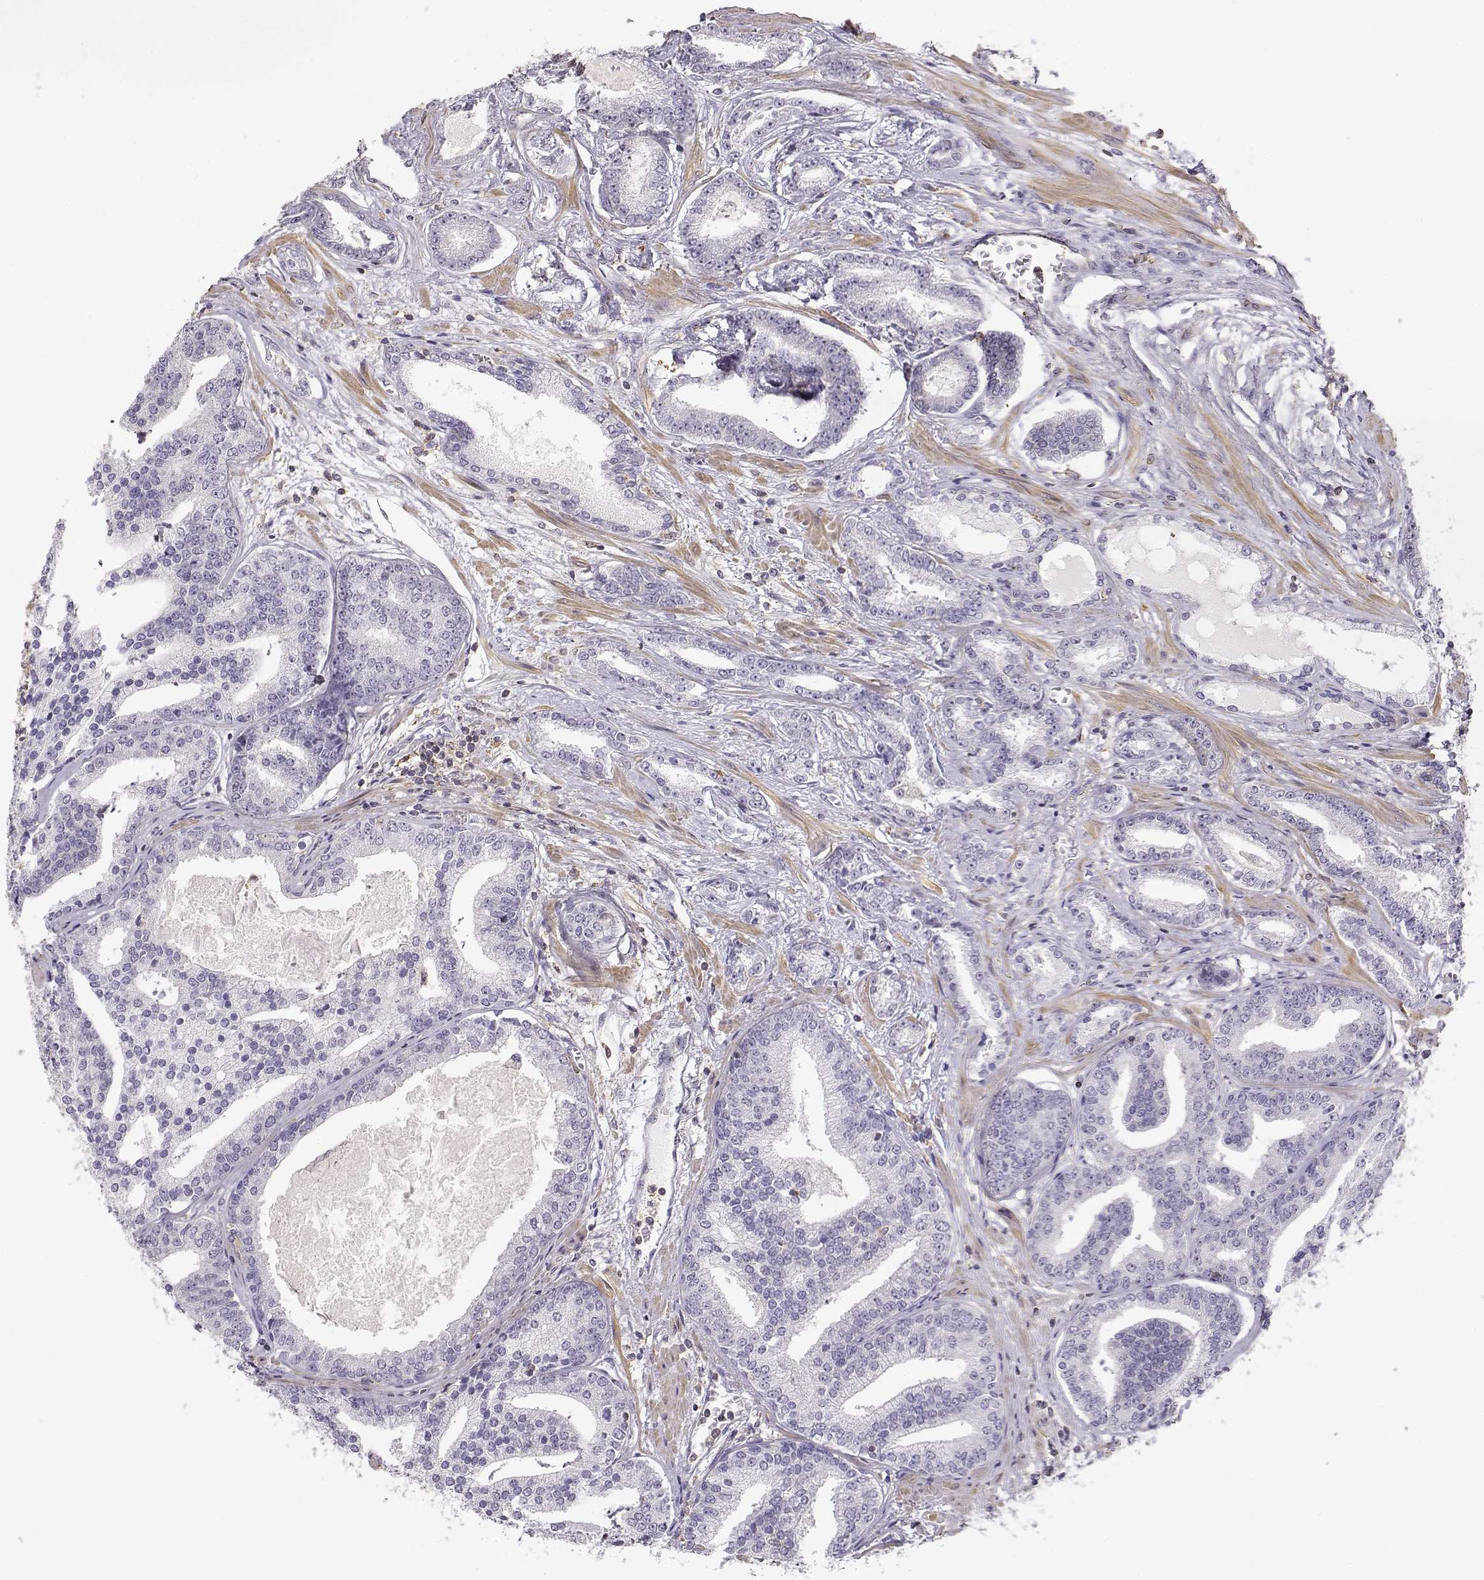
{"staining": {"intensity": "negative", "quantity": "none", "location": "none"}, "tissue": "prostate cancer", "cell_type": "Tumor cells", "image_type": "cancer", "snomed": [{"axis": "morphology", "description": "Adenocarcinoma, NOS"}, {"axis": "topography", "description": "Prostate"}], "caption": "An immunohistochemistry (IHC) micrograph of prostate cancer is shown. There is no staining in tumor cells of prostate cancer.", "gene": "DAPL1", "patient": {"sex": "male", "age": 64}}